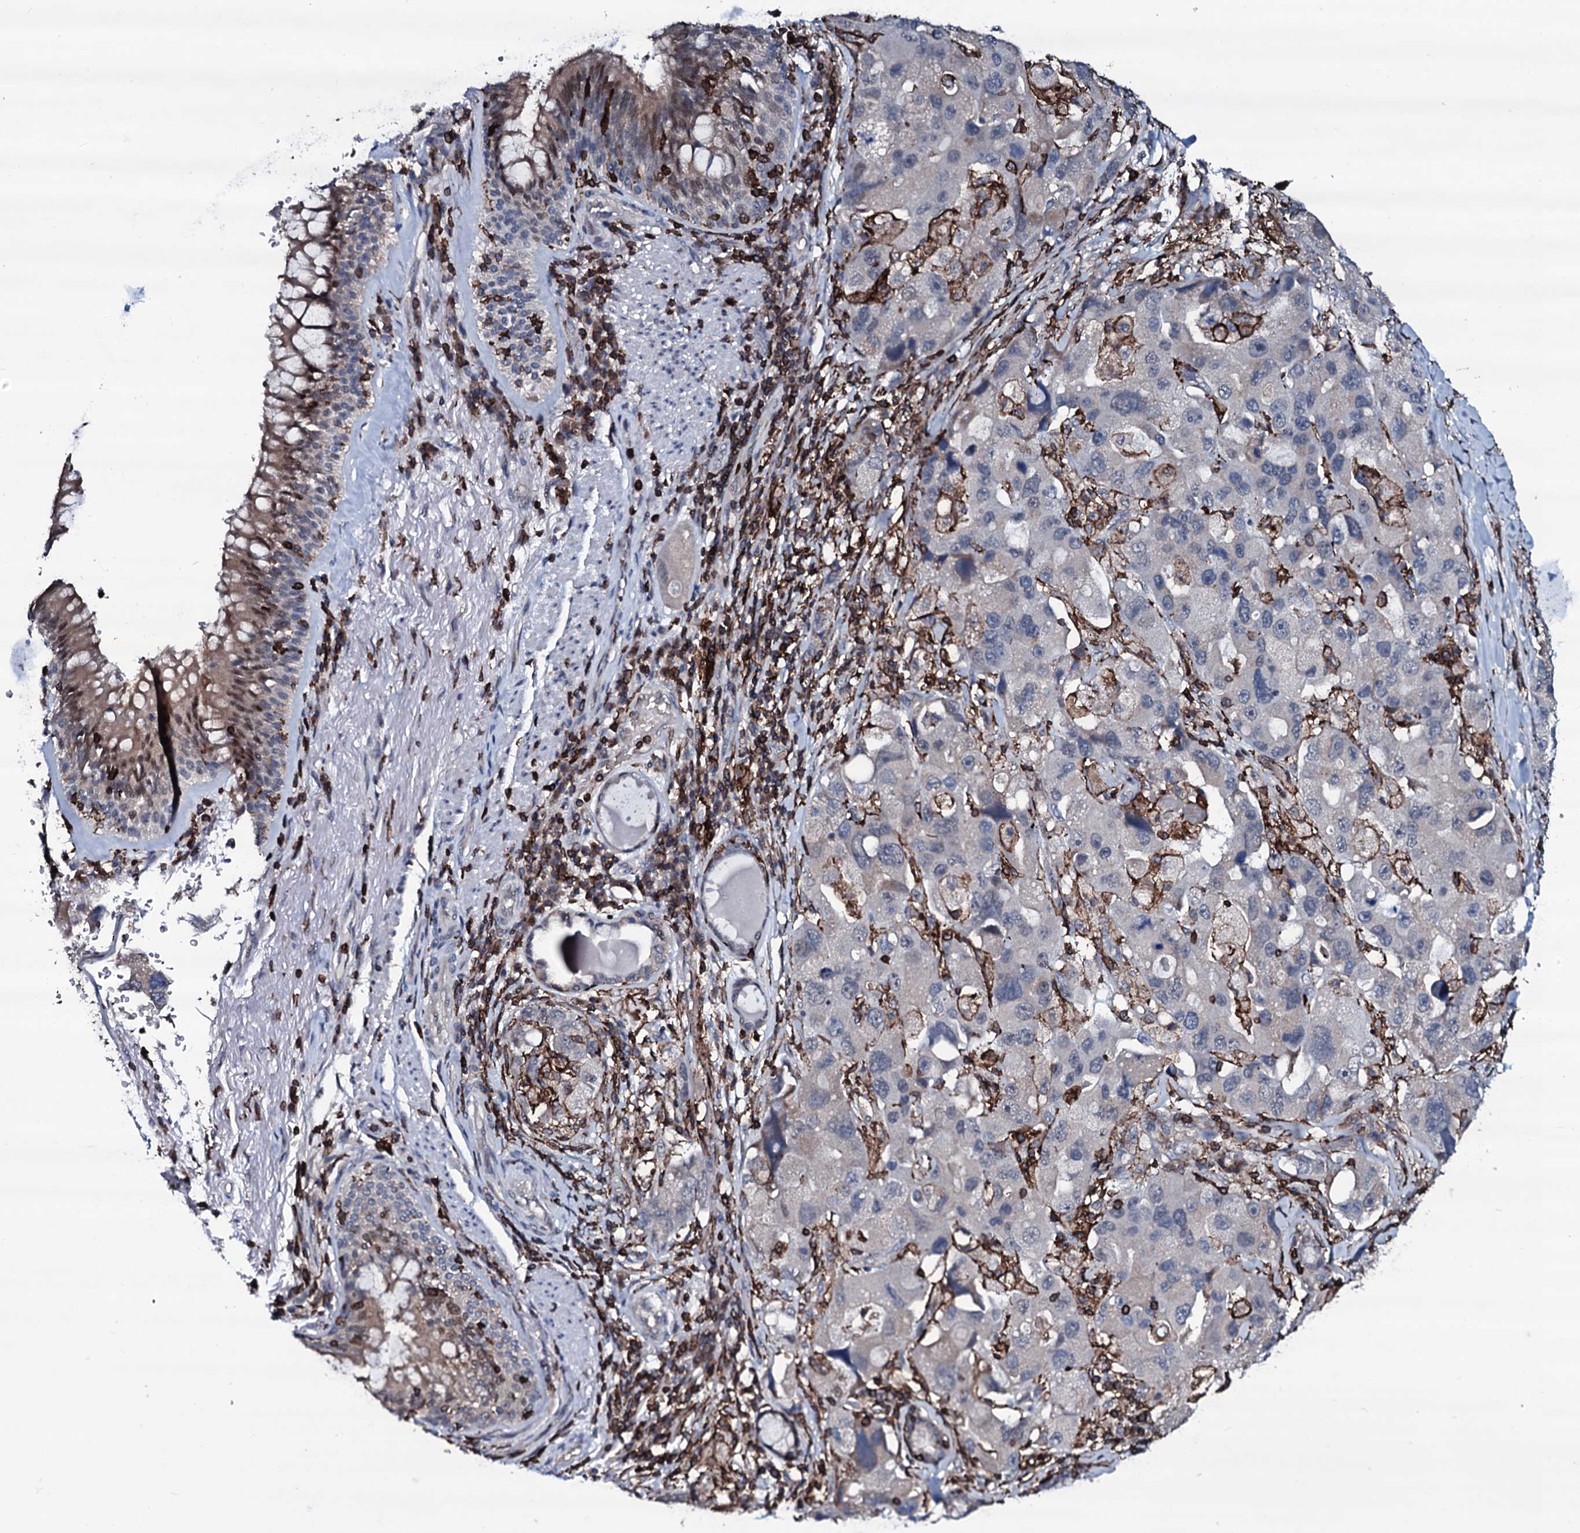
{"staining": {"intensity": "negative", "quantity": "none", "location": "none"}, "tissue": "lung cancer", "cell_type": "Tumor cells", "image_type": "cancer", "snomed": [{"axis": "morphology", "description": "Adenocarcinoma, NOS"}, {"axis": "topography", "description": "Lung"}], "caption": "Immunohistochemistry of human lung cancer (adenocarcinoma) displays no staining in tumor cells. The staining is performed using DAB (3,3'-diaminobenzidine) brown chromogen with nuclei counter-stained in using hematoxylin.", "gene": "OGFOD2", "patient": {"sex": "female", "age": 54}}